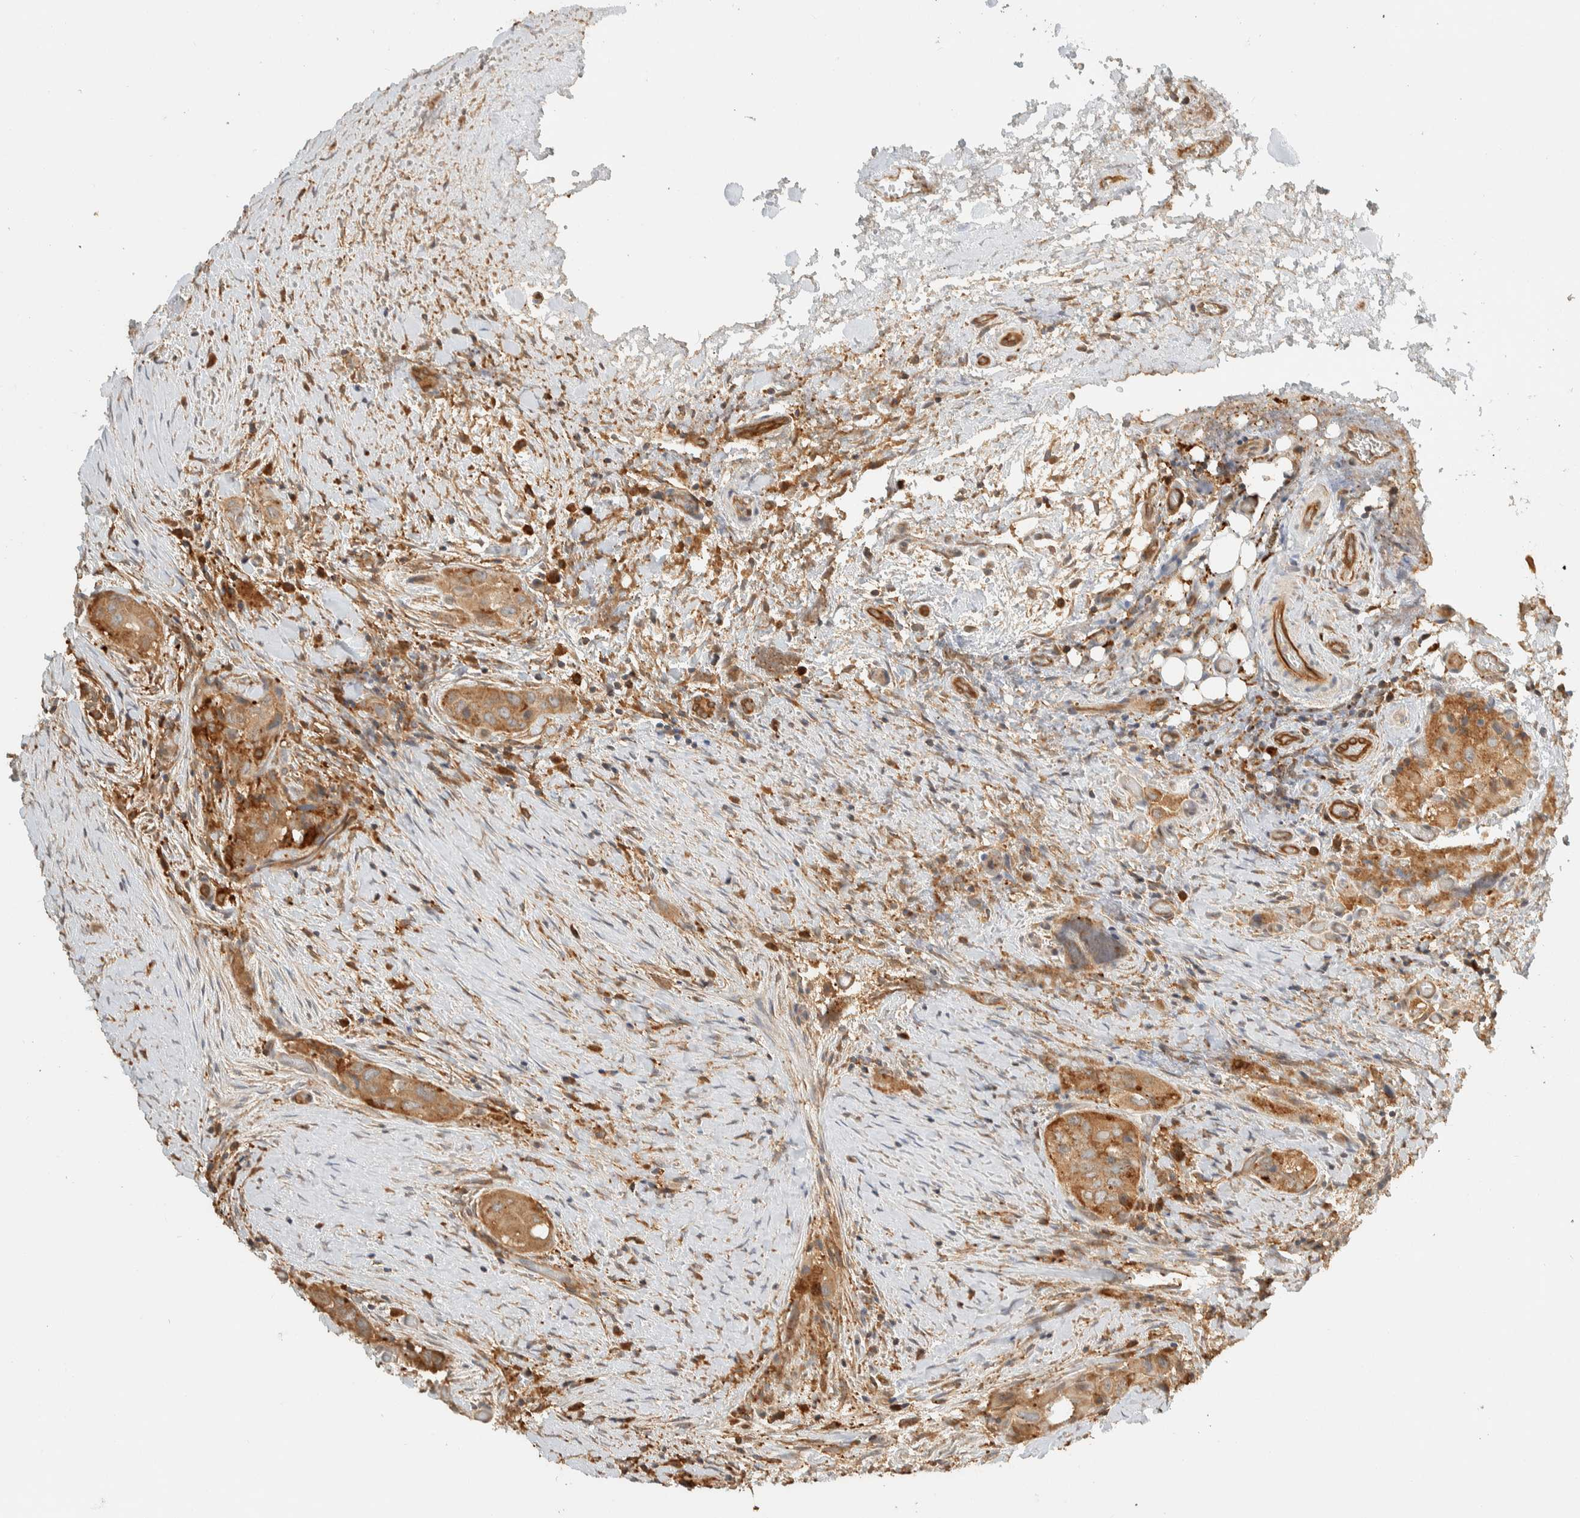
{"staining": {"intensity": "strong", "quantity": ">75%", "location": "cytoplasmic/membranous"}, "tissue": "thyroid cancer", "cell_type": "Tumor cells", "image_type": "cancer", "snomed": [{"axis": "morphology", "description": "Papillary adenocarcinoma, NOS"}, {"axis": "topography", "description": "Thyroid gland"}], "caption": "Protein staining shows strong cytoplasmic/membranous positivity in approximately >75% of tumor cells in papillary adenocarcinoma (thyroid).", "gene": "TMEM192", "patient": {"sex": "female", "age": 59}}